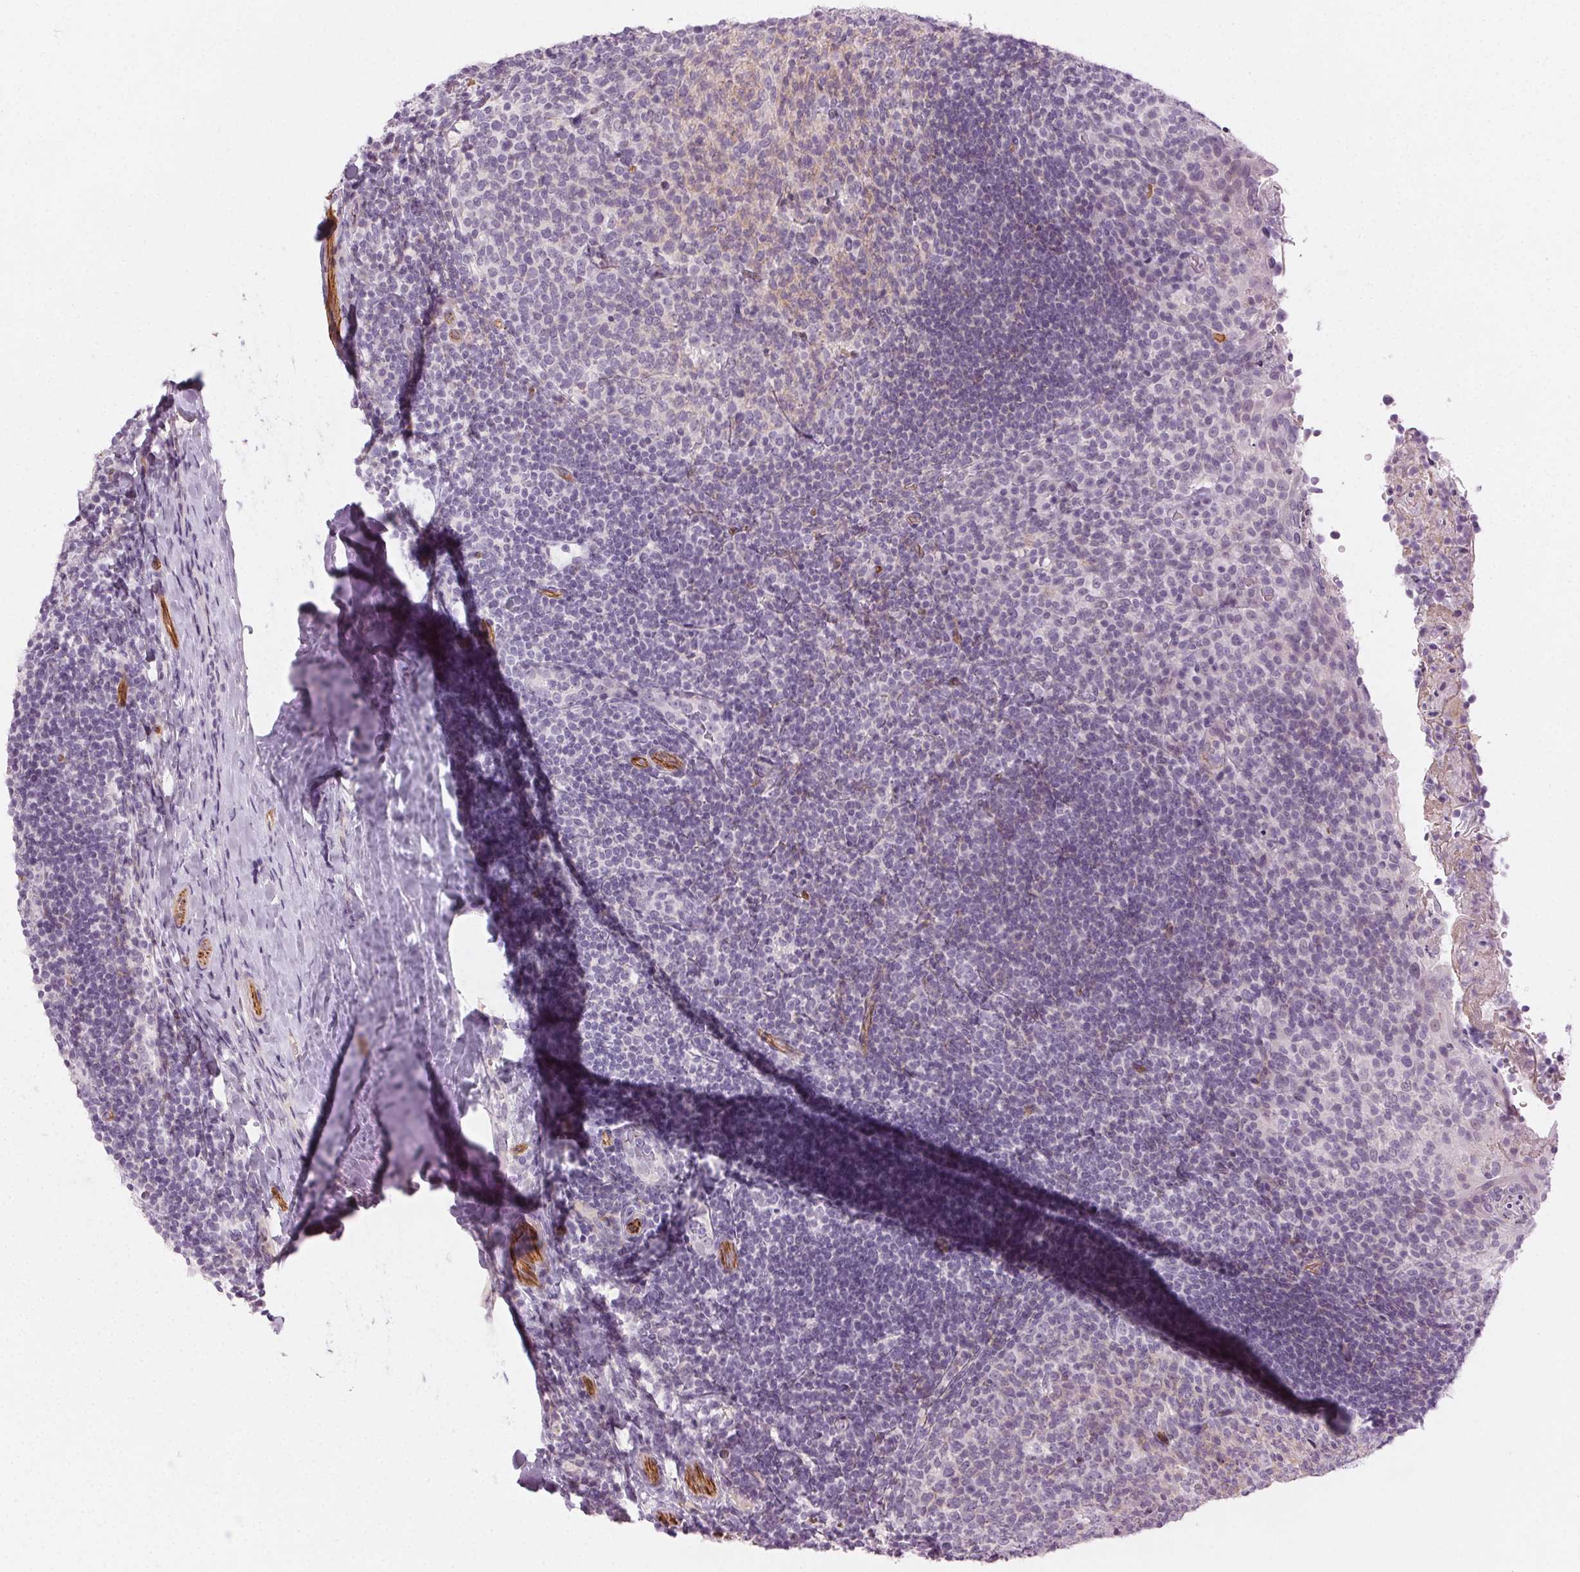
{"staining": {"intensity": "weak", "quantity": "<25%", "location": "cytoplasmic/membranous"}, "tissue": "tonsil", "cell_type": "Germinal center cells", "image_type": "normal", "snomed": [{"axis": "morphology", "description": "Normal tissue, NOS"}, {"axis": "topography", "description": "Tonsil"}], "caption": "Human tonsil stained for a protein using immunohistochemistry (IHC) displays no staining in germinal center cells.", "gene": "AIF1L", "patient": {"sex": "female", "age": 10}}